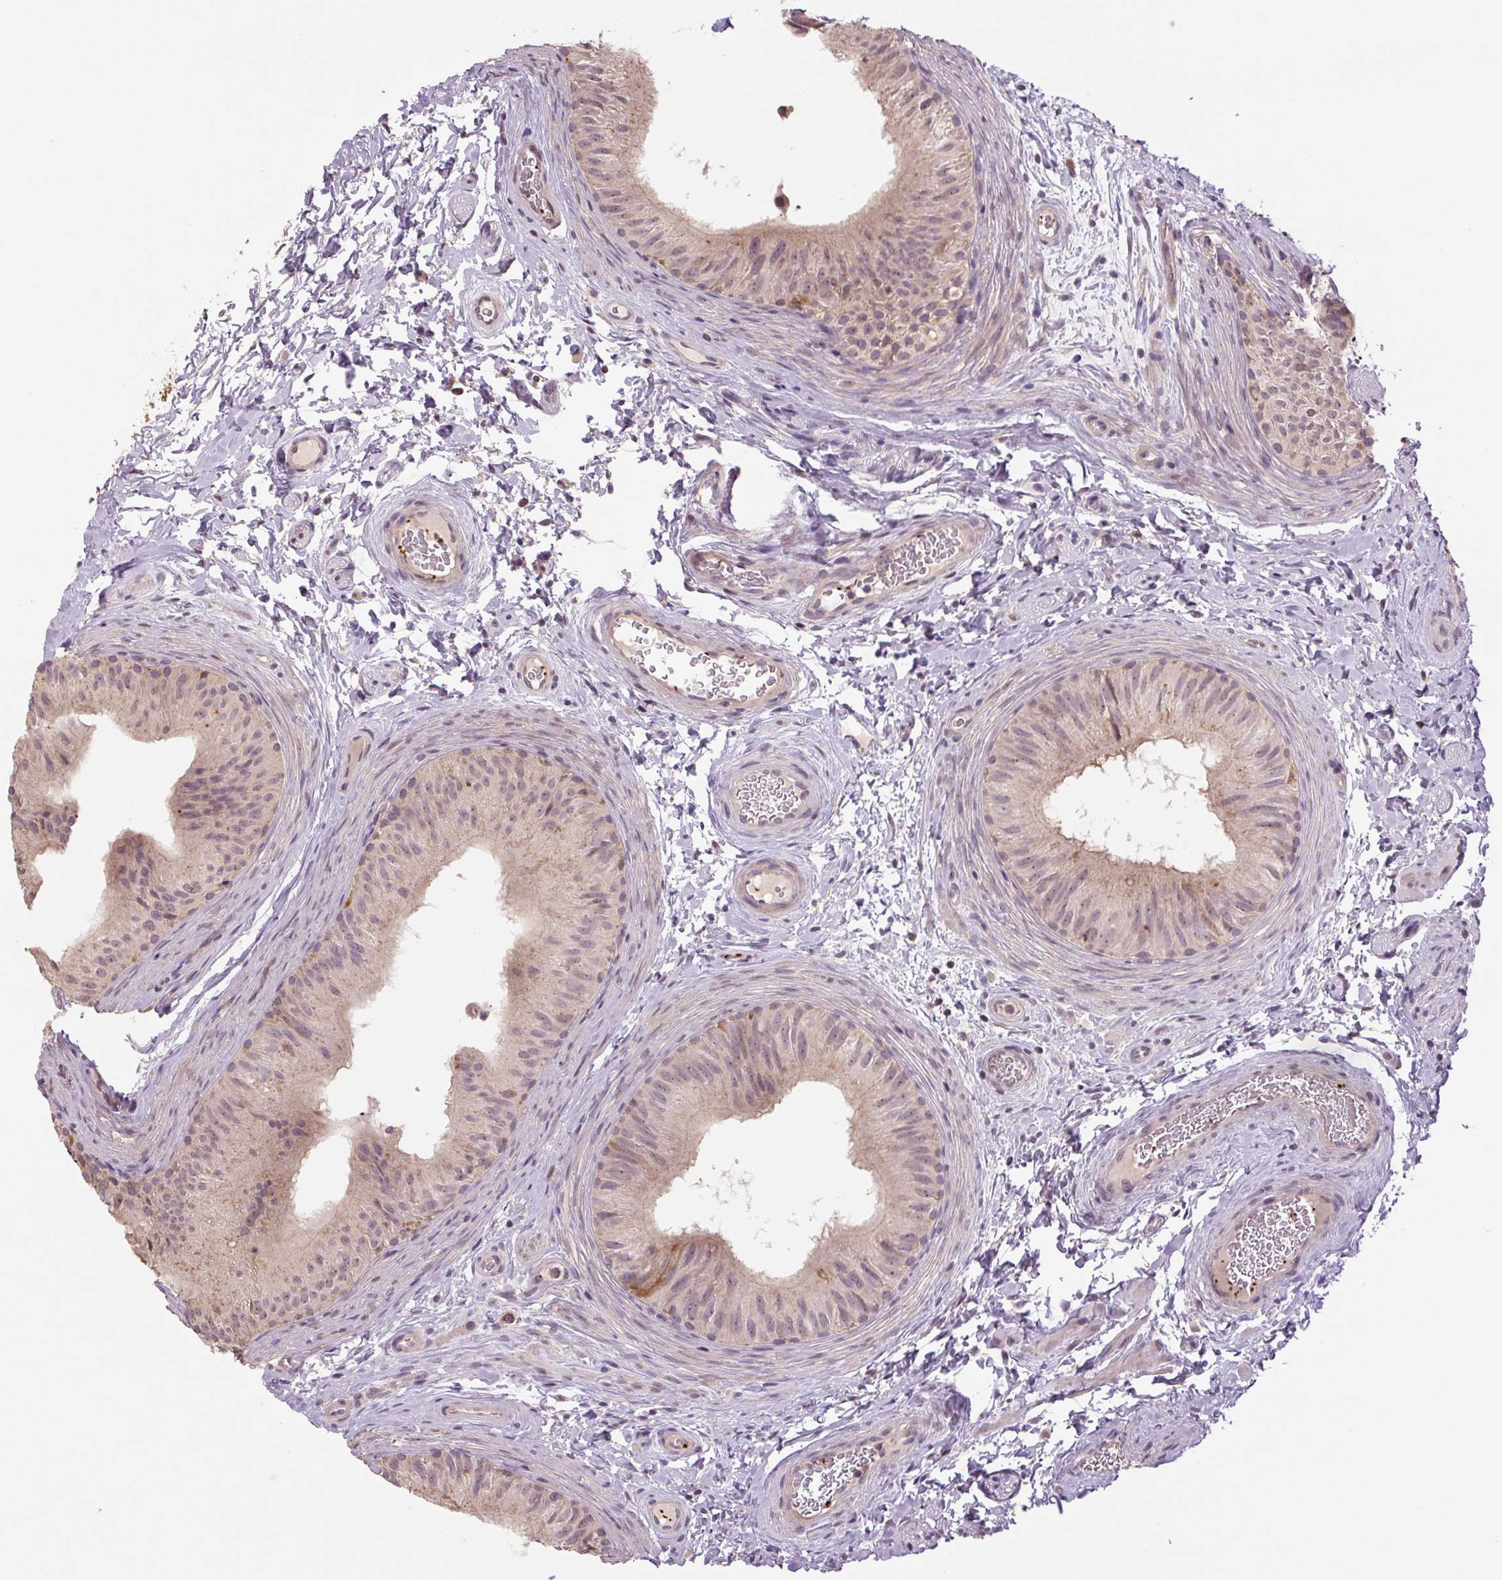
{"staining": {"intensity": "weak", "quantity": "<25%", "location": "cytoplasmic/membranous"}, "tissue": "epididymis", "cell_type": "Glandular cells", "image_type": "normal", "snomed": [{"axis": "morphology", "description": "Normal tissue, NOS"}, {"axis": "topography", "description": "Epididymis"}], "caption": "The histopathology image reveals no significant expression in glandular cells of epididymis.", "gene": "TMEM160", "patient": {"sex": "male", "age": 24}}